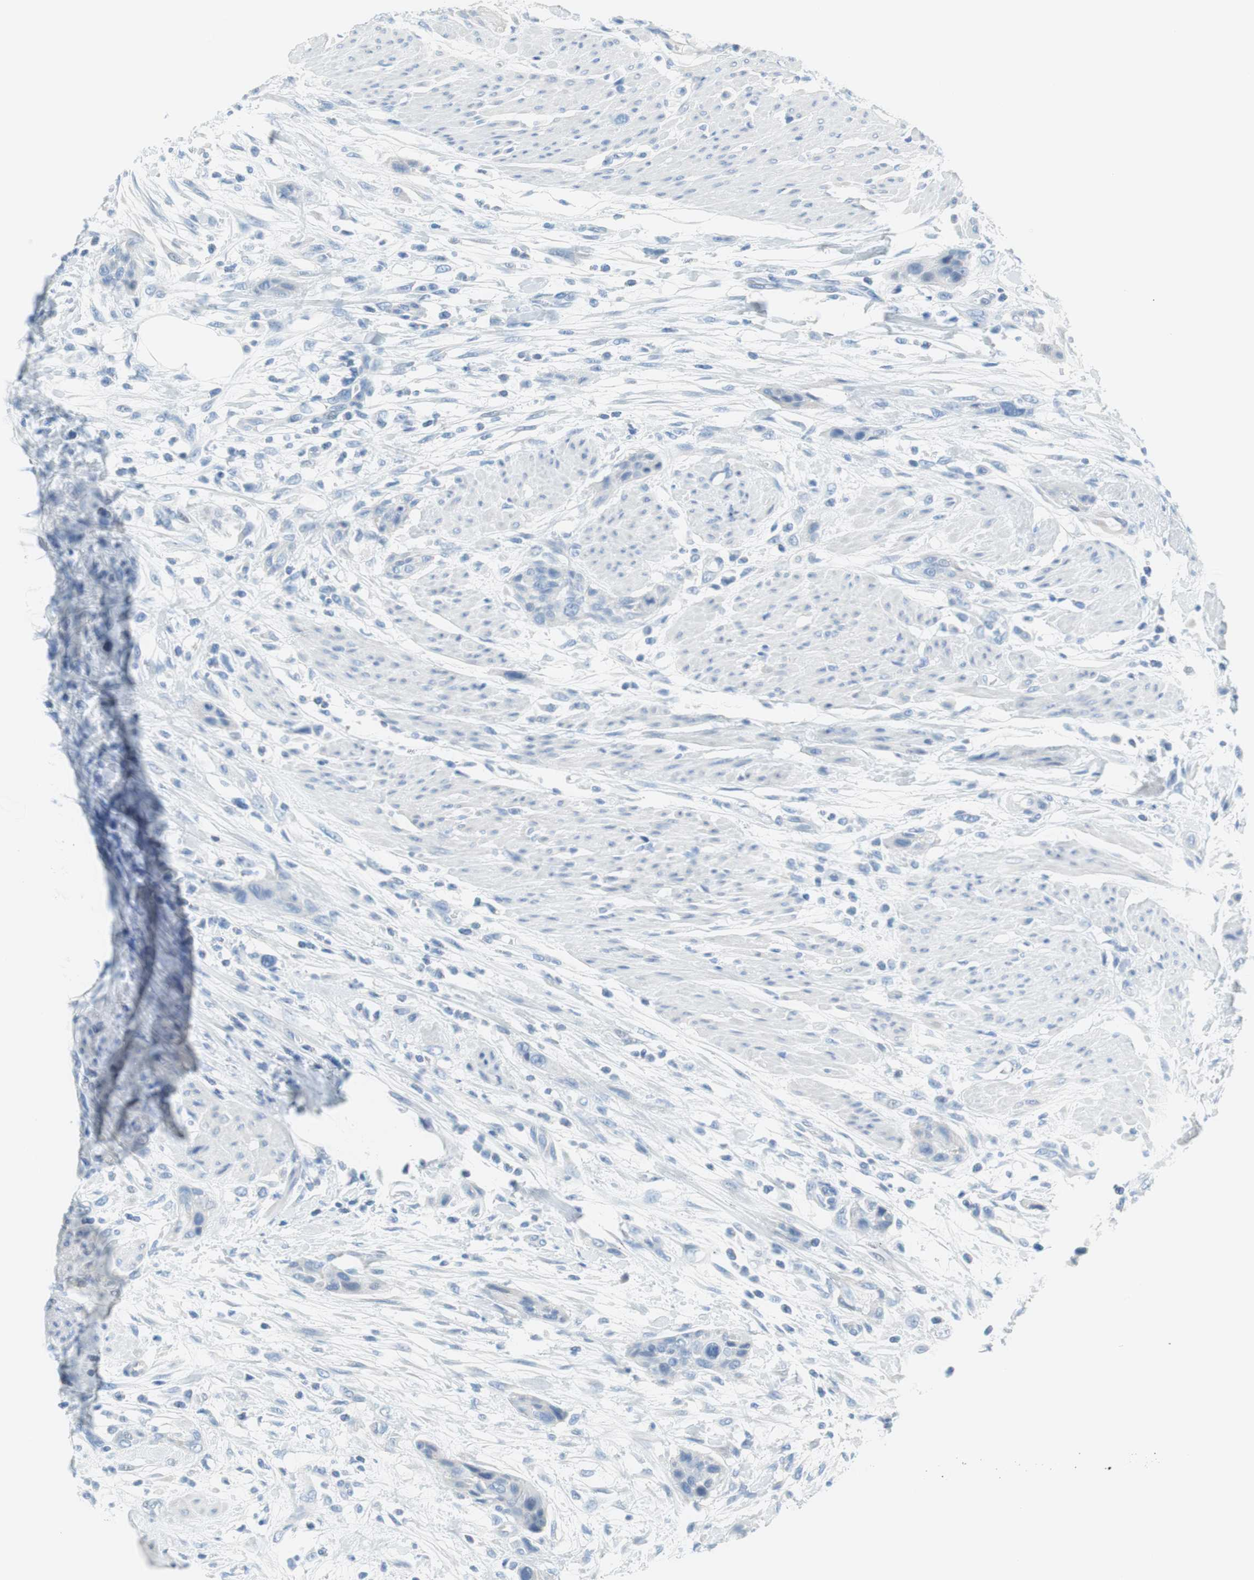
{"staining": {"intensity": "negative", "quantity": "none", "location": "none"}, "tissue": "urothelial cancer", "cell_type": "Tumor cells", "image_type": "cancer", "snomed": [{"axis": "morphology", "description": "Urothelial carcinoma, High grade"}, {"axis": "topography", "description": "Urinary bladder"}], "caption": "The photomicrograph displays no staining of tumor cells in high-grade urothelial carcinoma.", "gene": "MYH1", "patient": {"sex": "male", "age": 35}}